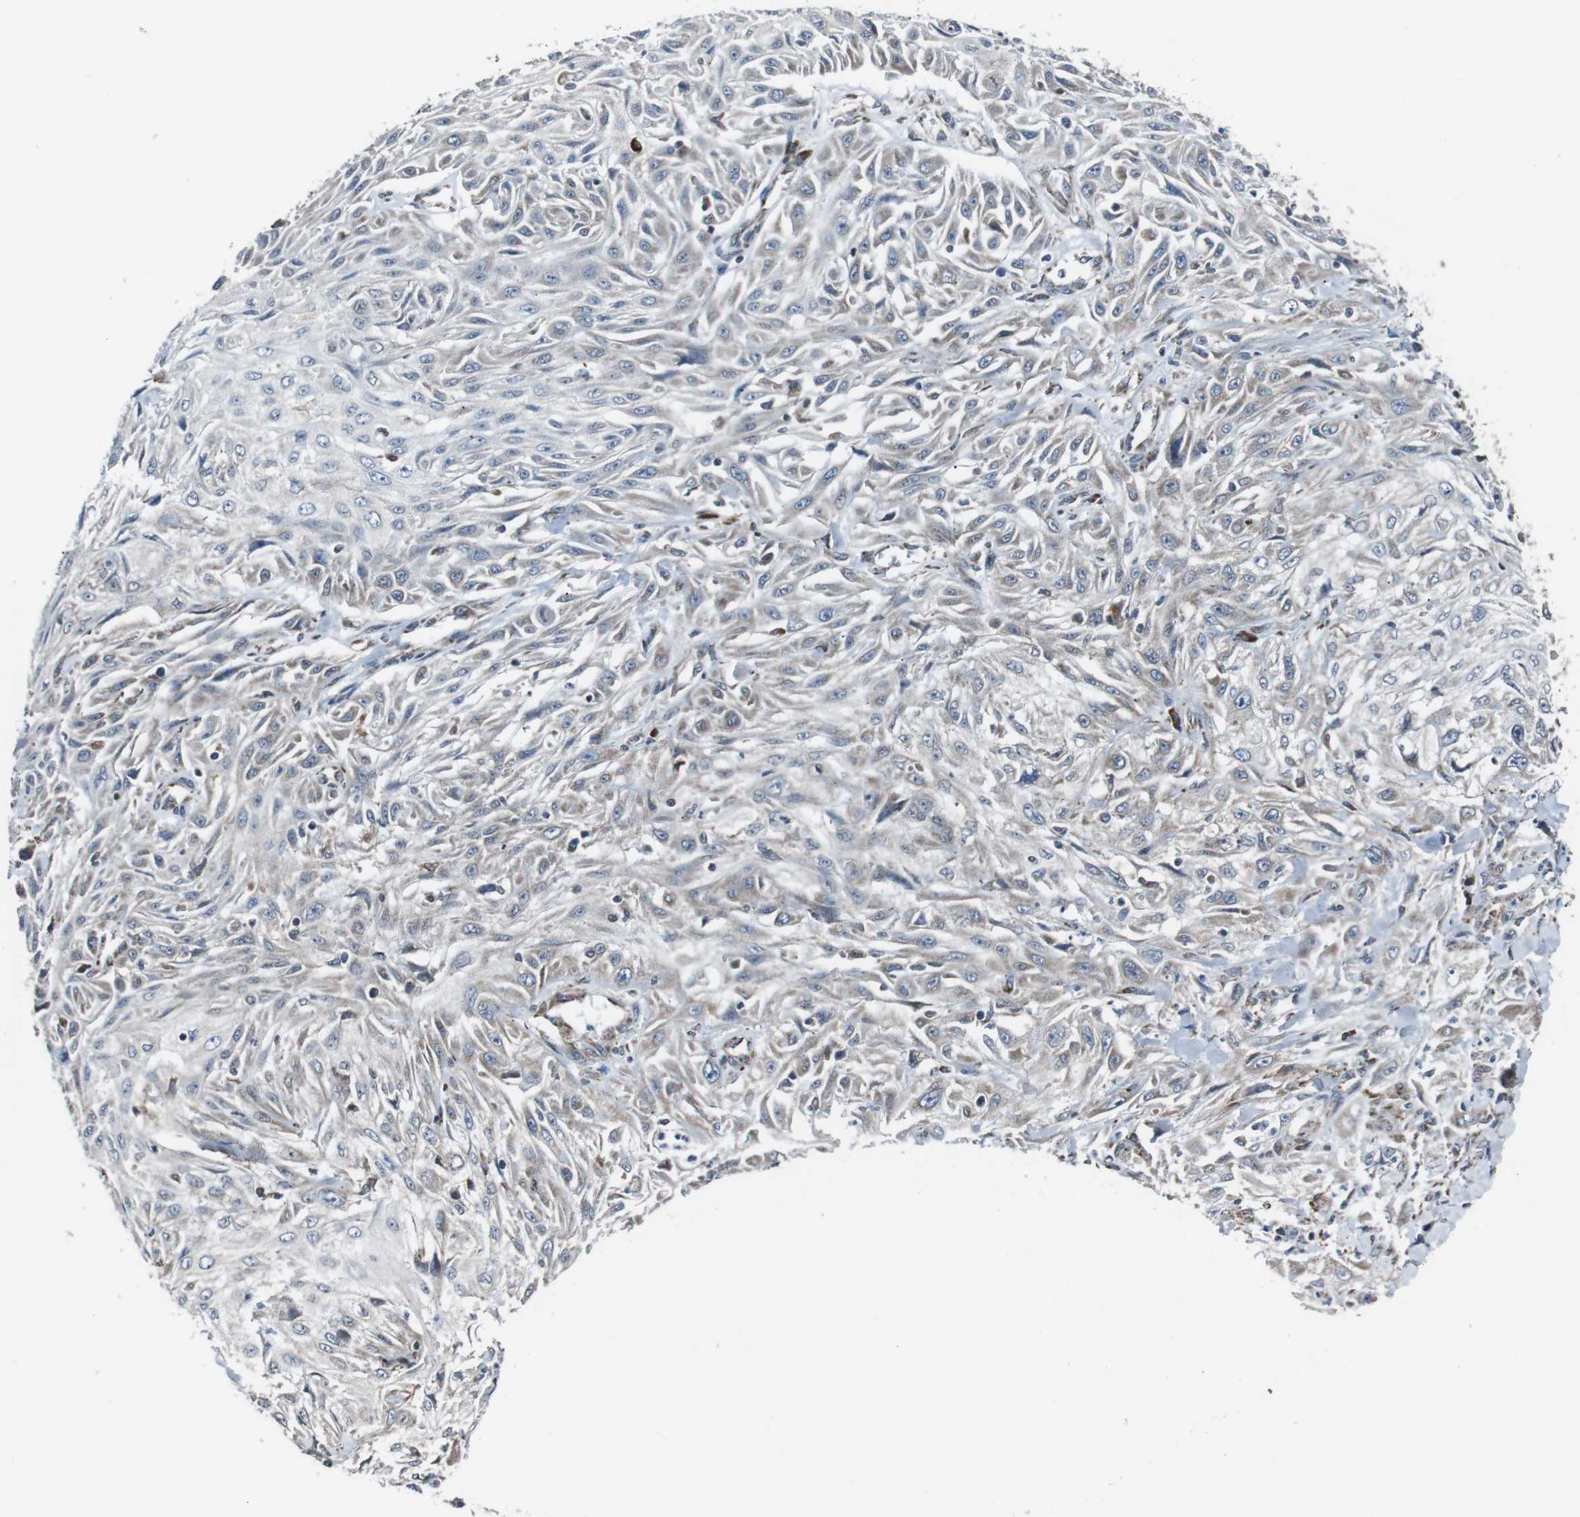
{"staining": {"intensity": "negative", "quantity": "none", "location": "none"}, "tissue": "skin cancer", "cell_type": "Tumor cells", "image_type": "cancer", "snomed": [{"axis": "morphology", "description": "Squamous cell carcinoma, NOS"}, {"axis": "topography", "description": "Skin"}], "caption": "Immunohistochemistry of human skin cancer demonstrates no positivity in tumor cells.", "gene": "CISD2", "patient": {"sex": "male", "age": 75}}